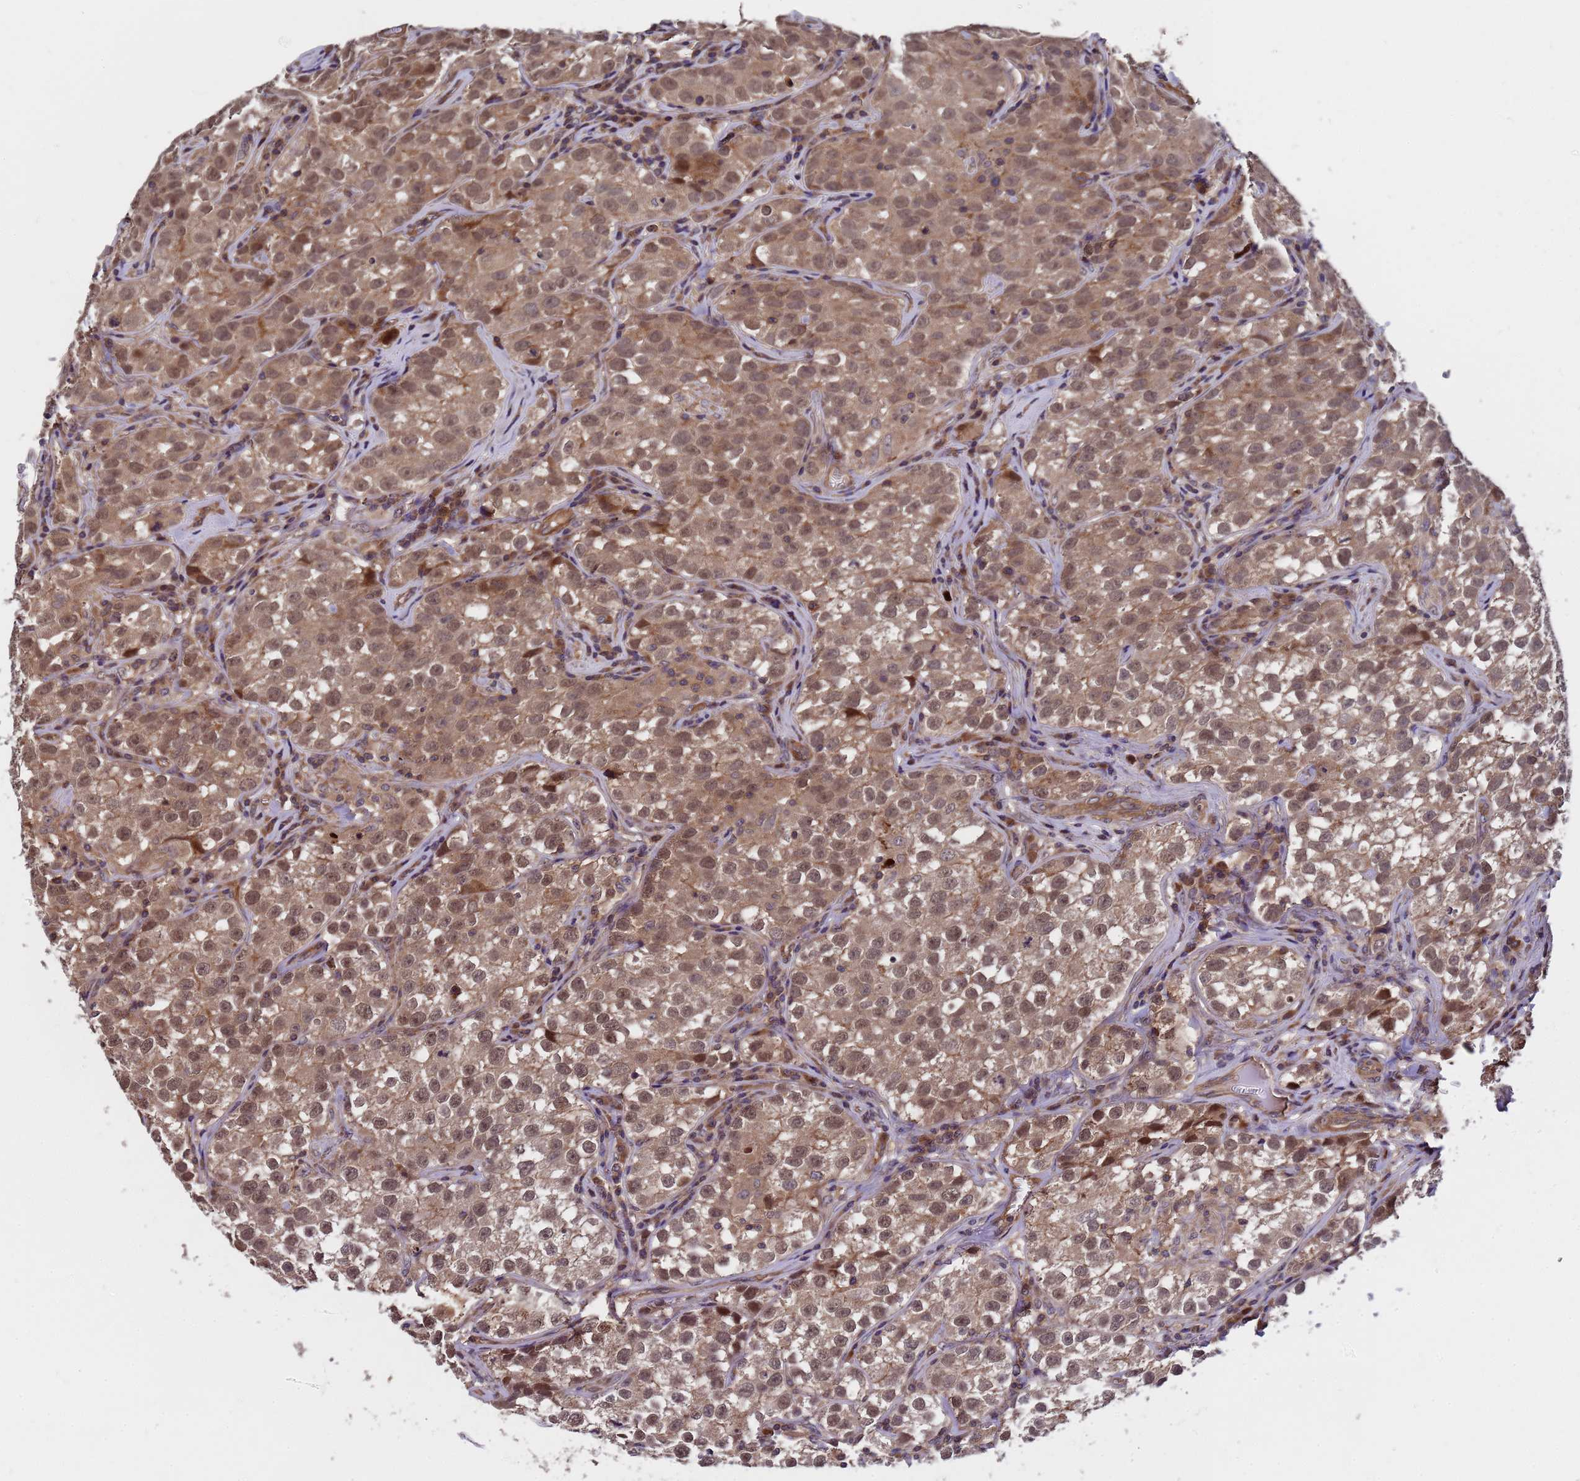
{"staining": {"intensity": "moderate", "quantity": ">75%", "location": "cytoplasmic/membranous,nuclear"}, "tissue": "testis cancer", "cell_type": "Tumor cells", "image_type": "cancer", "snomed": [{"axis": "morphology", "description": "Seminoma, NOS"}, {"axis": "morphology", "description": "Carcinoma, Embryonal, NOS"}, {"axis": "topography", "description": "Testis"}], "caption": "A histopathology image showing moderate cytoplasmic/membranous and nuclear positivity in about >75% of tumor cells in seminoma (testis), as visualized by brown immunohistochemical staining.", "gene": "GSTCD", "patient": {"sex": "male", "age": 43}}